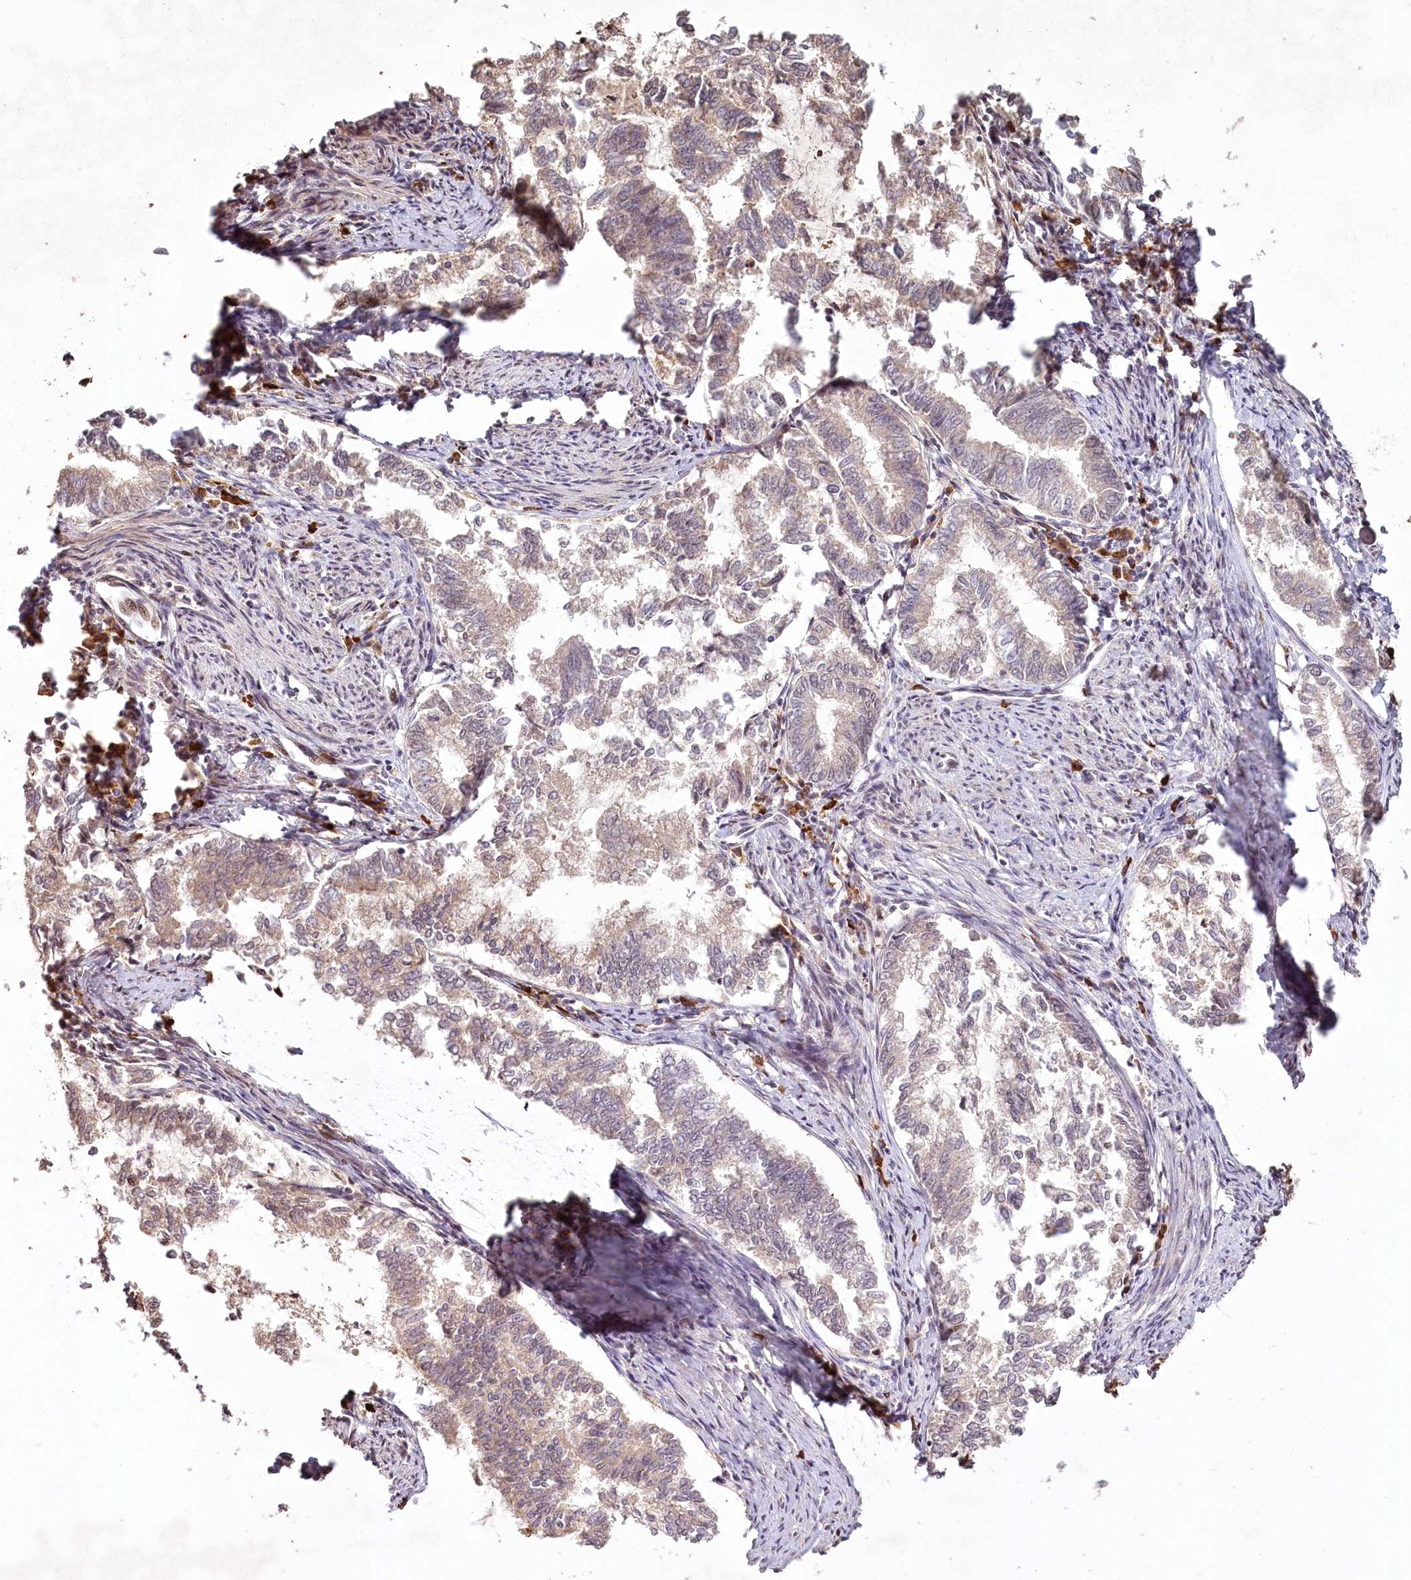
{"staining": {"intensity": "weak", "quantity": "<25%", "location": "nuclear"}, "tissue": "endometrial cancer", "cell_type": "Tumor cells", "image_type": "cancer", "snomed": [{"axis": "morphology", "description": "Adenocarcinoma, NOS"}, {"axis": "topography", "description": "Endometrium"}], "caption": "Tumor cells show no significant protein expression in endometrial cancer.", "gene": "PYROXD1", "patient": {"sex": "female", "age": 79}}